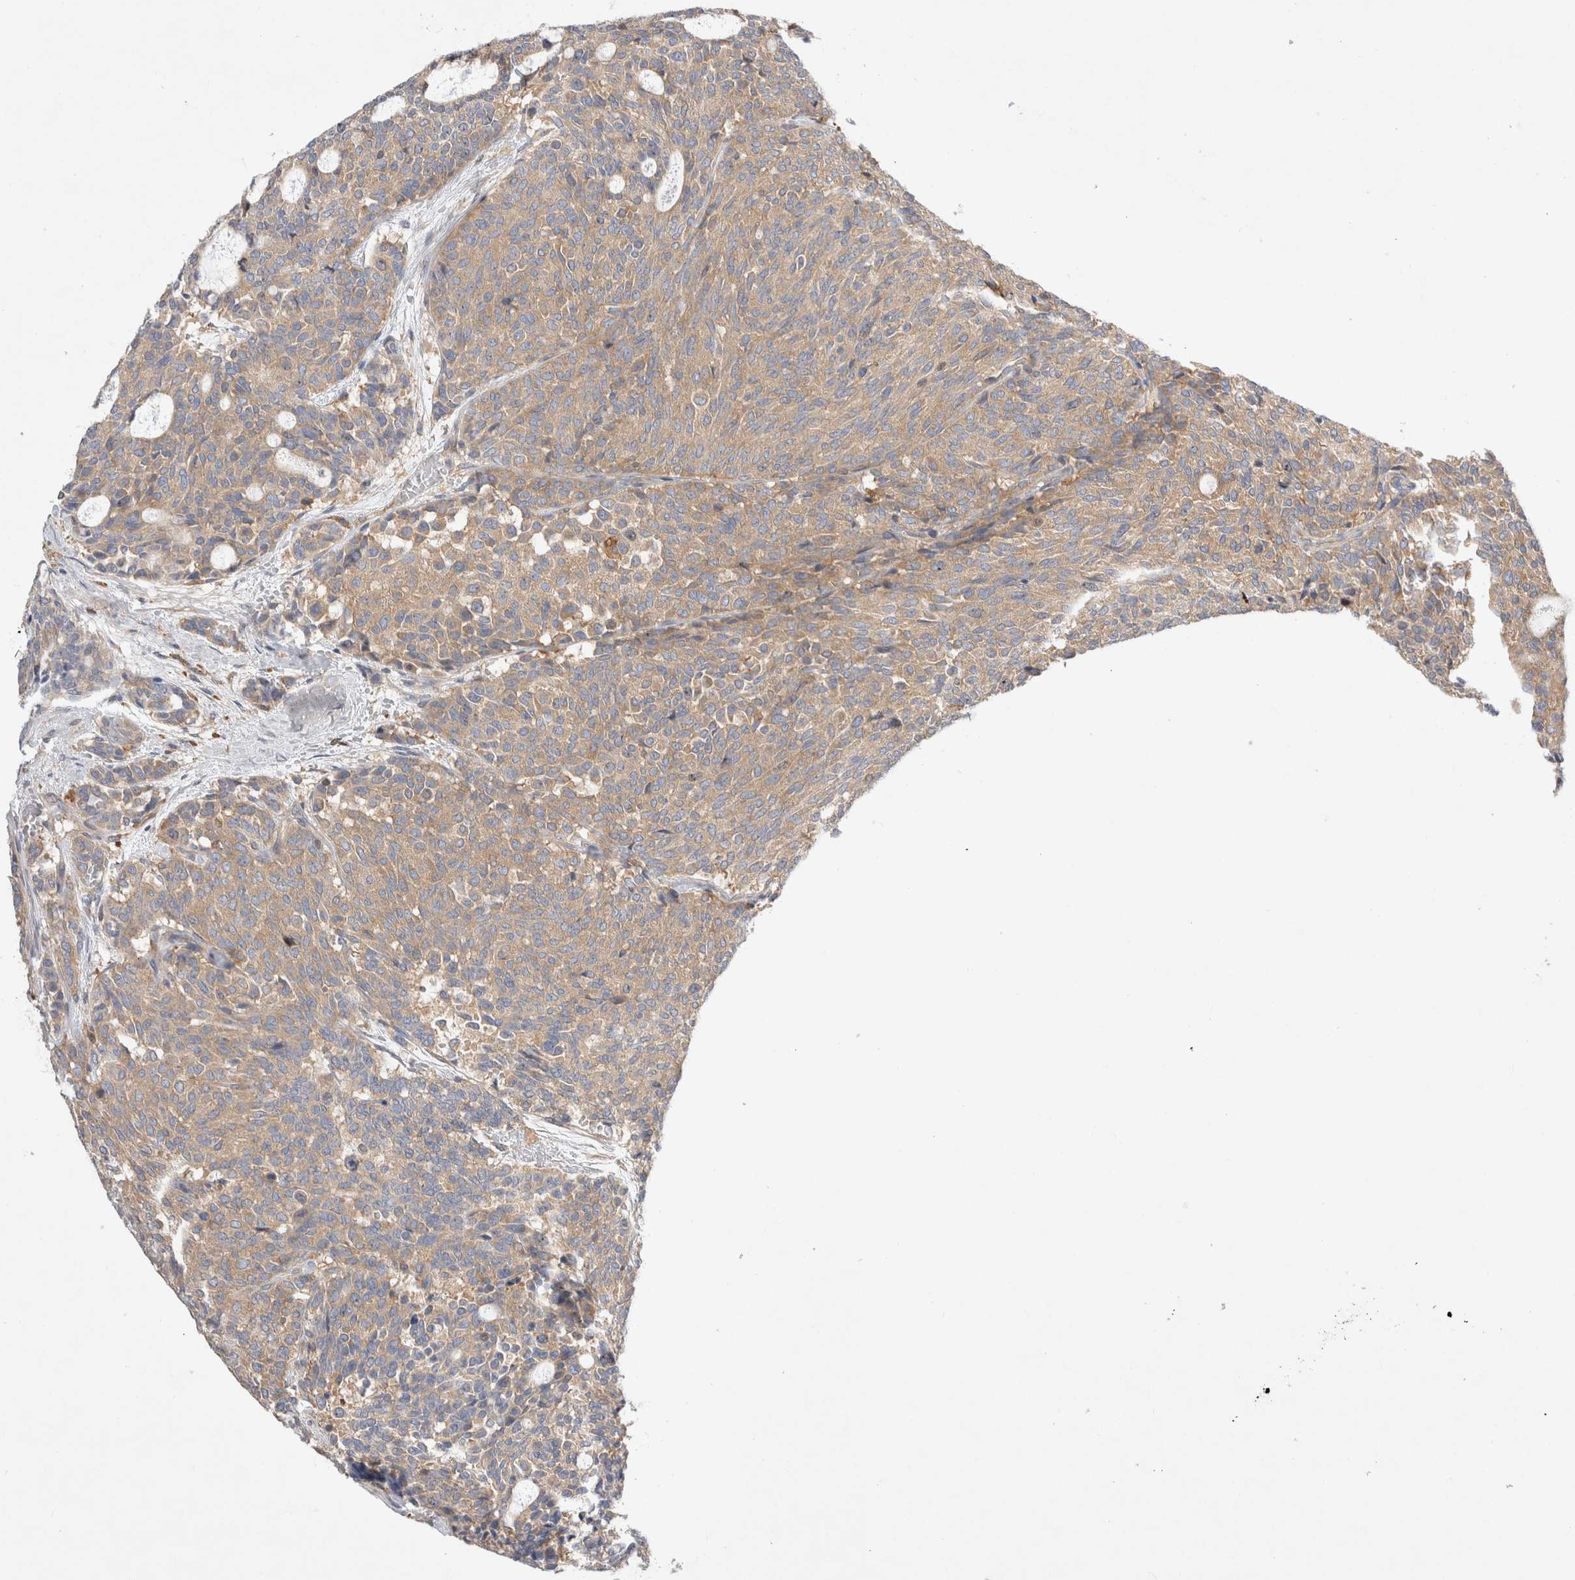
{"staining": {"intensity": "weak", "quantity": ">75%", "location": "cytoplasmic/membranous"}, "tissue": "carcinoid", "cell_type": "Tumor cells", "image_type": "cancer", "snomed": [{"axis": "morphology", "description": "Carcinoid, malignant, NOS"}, {"axis": "topography", "description": "Pancreas"}], "caption": "The photomicrograph shows a brown stain indicating the presence of a protein in the cytoplasmic/membranous of tumor cells in malignant carcinoid. (brown staining indicates protein expression, while blue staining denotes nuclei).", "gene": "CDCA7L", "patient": {"sex": "female", "age": 54}}